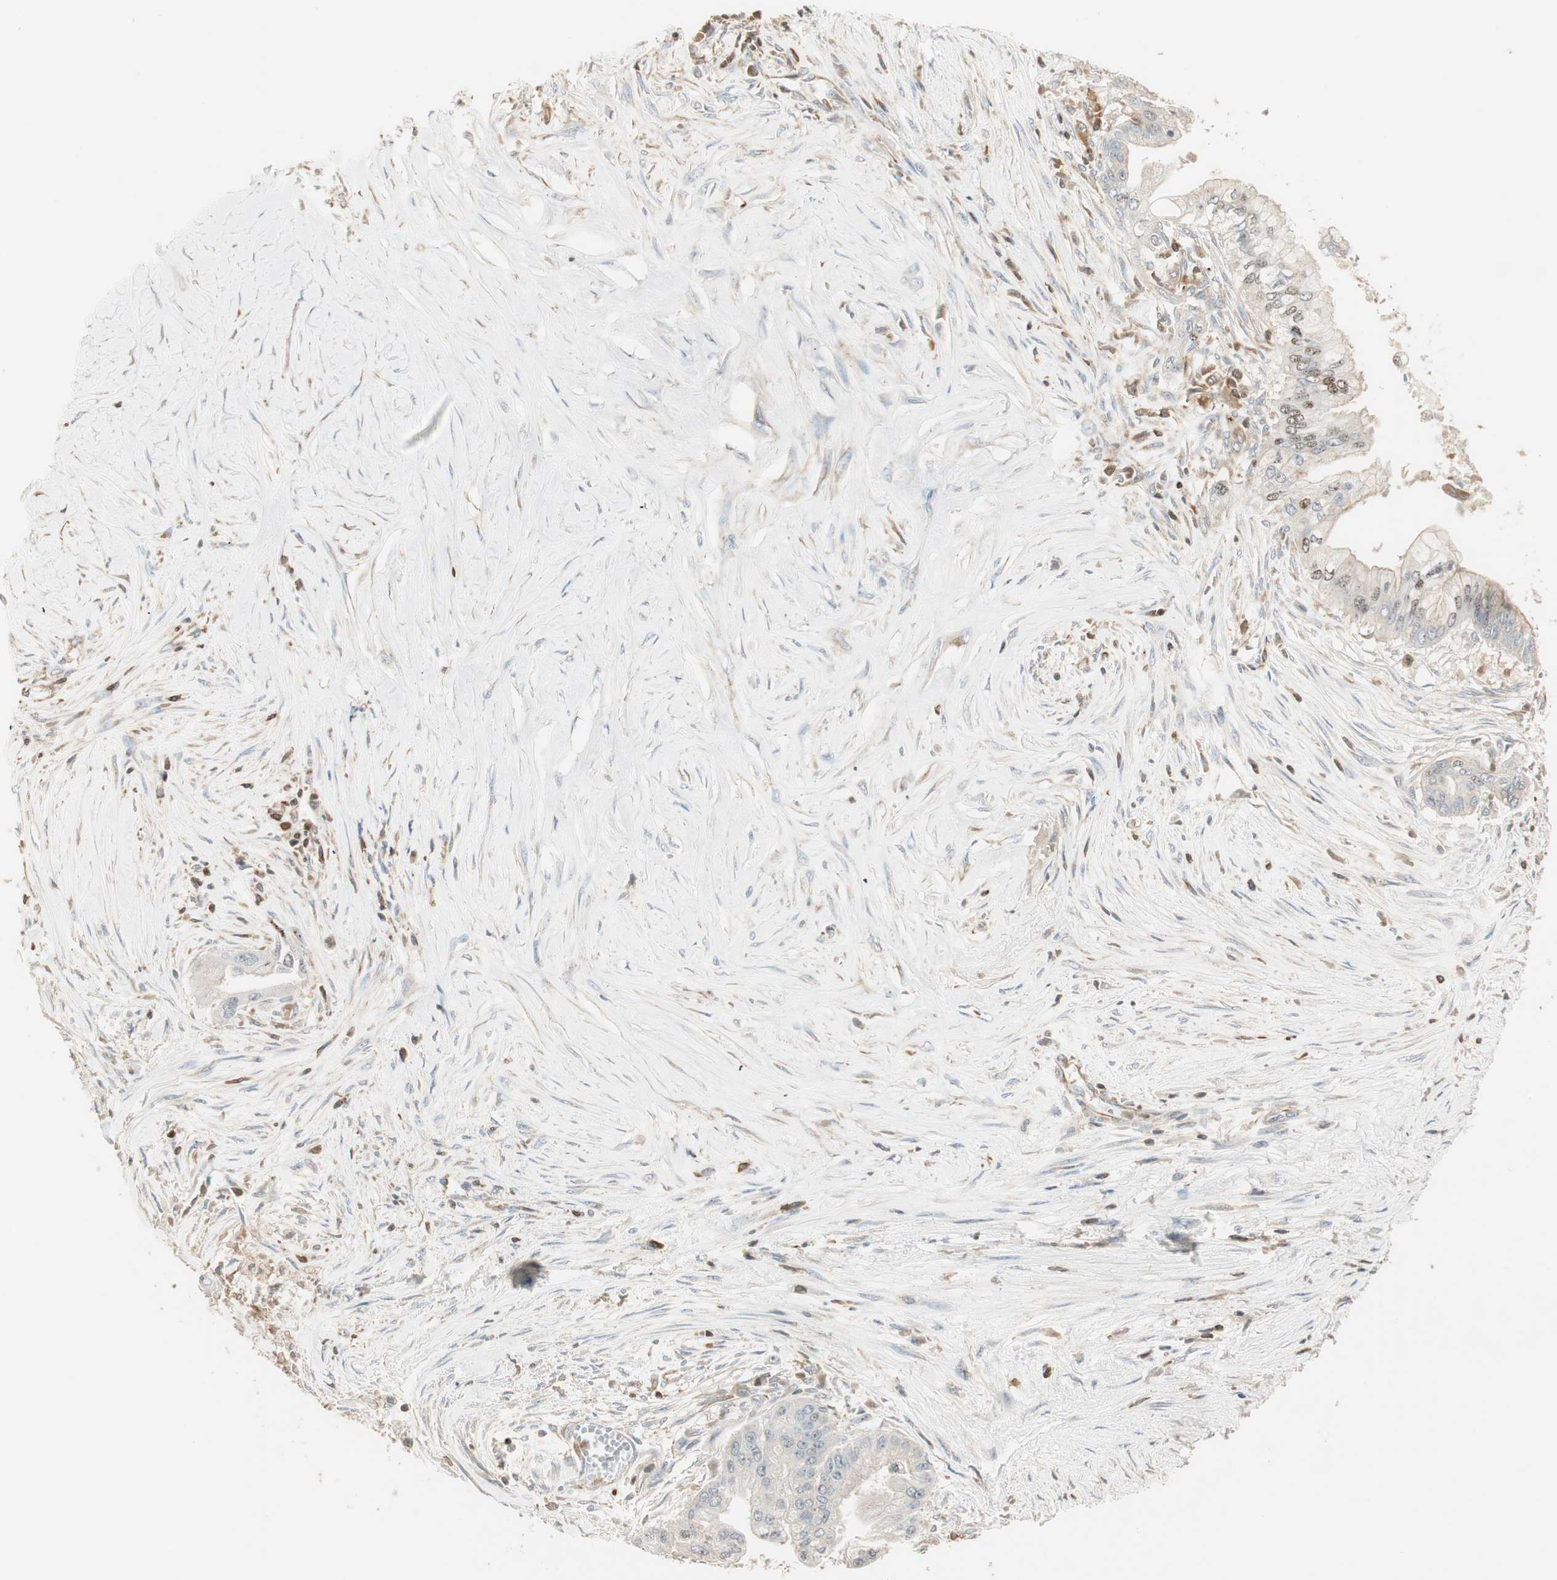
{"staining": {"intensity": "moderate", "quantity": "<25%", "location": "nuclear"}, "tissue": "pancreatic cancer", "cell_type": "Tumor cells", "image_type": "cancer", "snomed": [{"axis": "morphology", "description": "Adenocarcinoma, NOS"}, {"axis": "topography", "description": "Pancreas"}], "caption": "This photomicrograph shows immunohistochemistry staining of human adenocarcinoma (pancreatic), with low moderate nuclear staining in approximately <25% of tumor cells.", "gene": "CRLF3", "patient": {"sex": "male", "age": 59}}